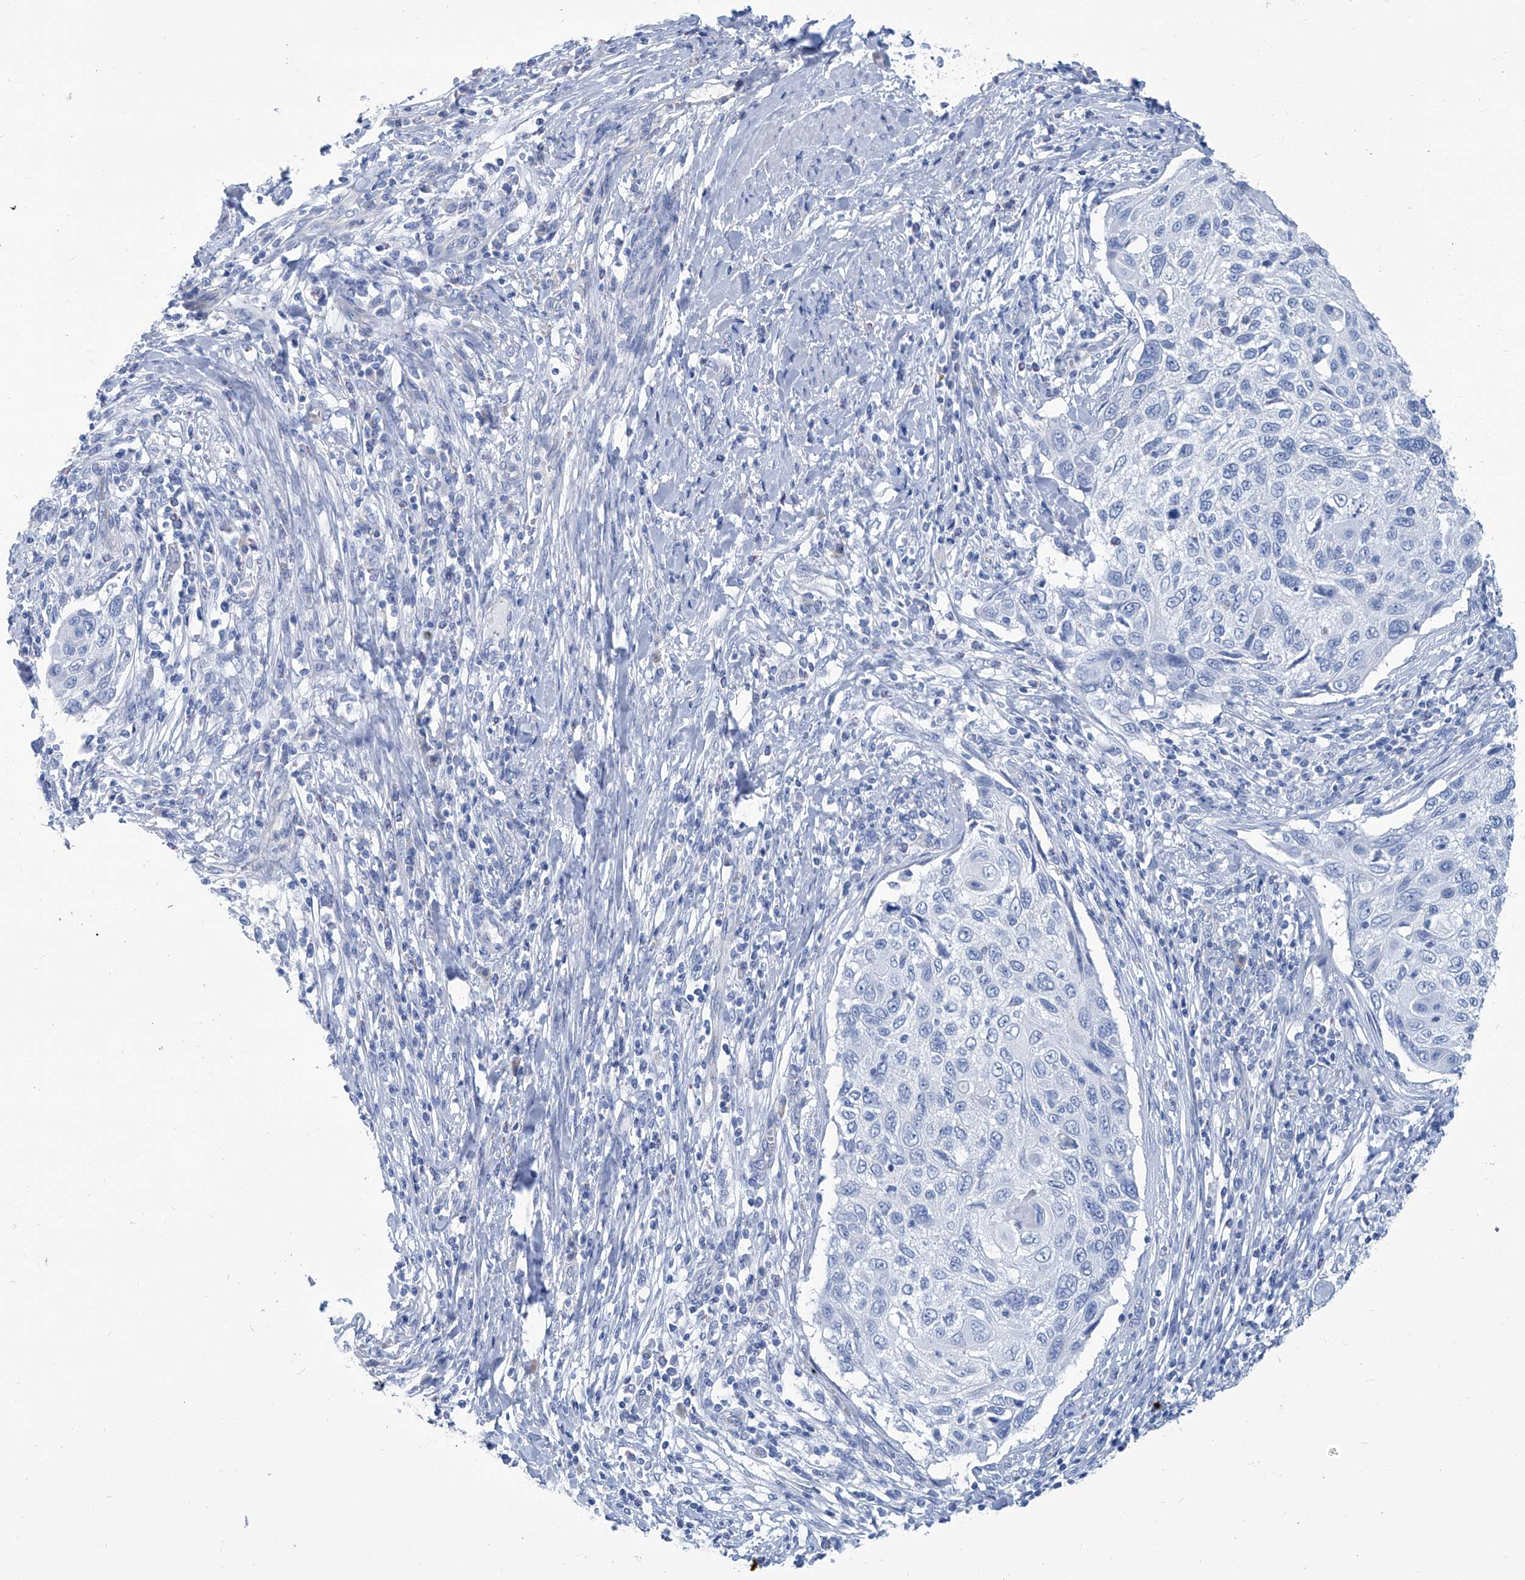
{"staining": {"intensity": "negative", "quantity": "none", "location": "none"}, "tissue": "cervical cancer", "cell_type": "Tumor cells", "image_type": "cancer", "snomed": [{"axis": "morphology", "description": "Squamous cell carcinoma, NOS"}, {"axis": "topography", "description": "Cervix"}], "caption": "IHC image of squamous cell carcinoma (cervical) stained for a protein (brown), which exhibits no staining in tumor cells.", "gene": "PFKL", "patient": {"sex": "female", "age": 70}}